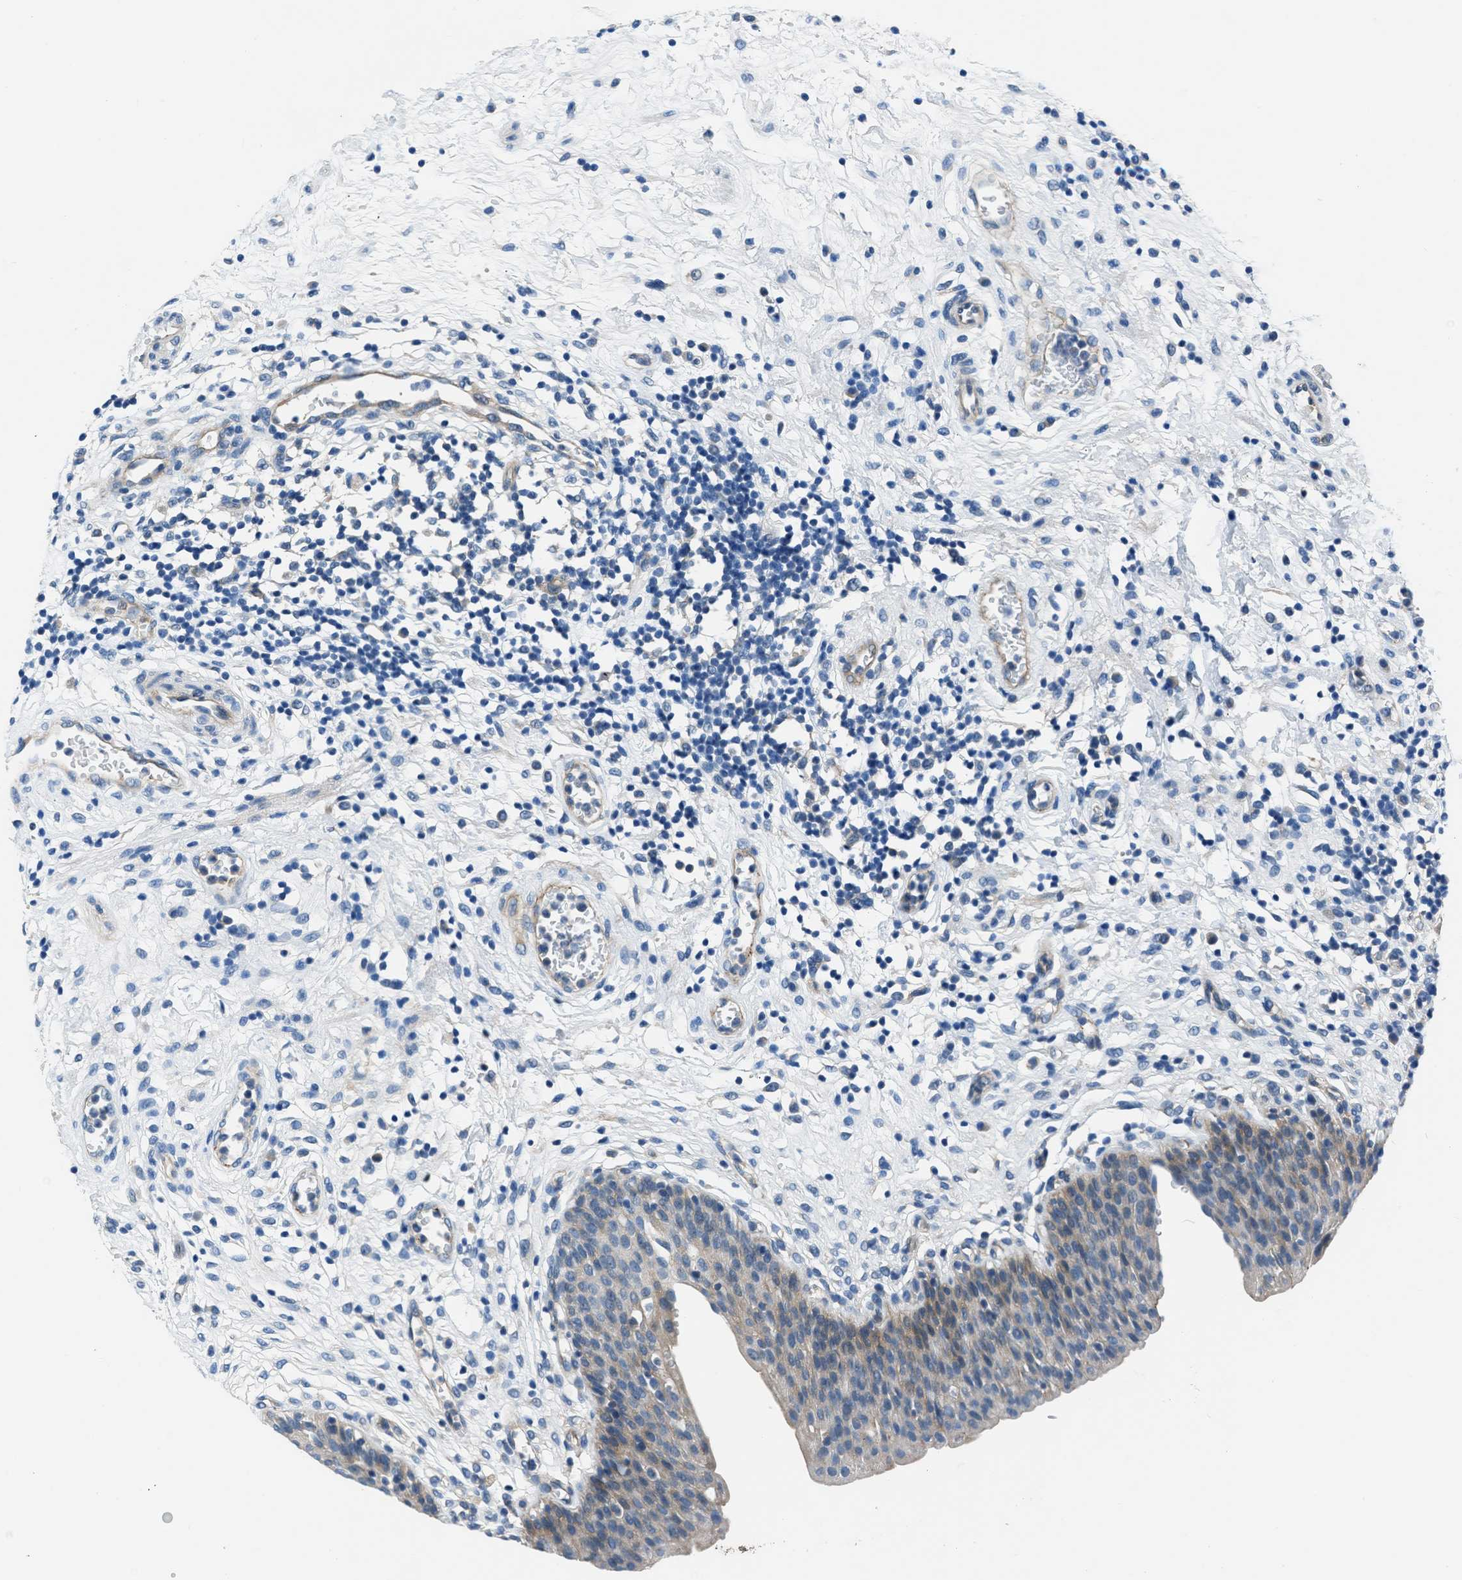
{"staining": {"intensity": "weak", "quantity": "25%-75%", "location": "cytoplasmic/membranous"}, "tissue": "urinary bladder", "cell_type": "Urothelial cells", "image_type": "normal", "snomed": [{"axis": "morphology", "description": "Normal tissue, NOS"}, {"axis": "topography", "description": "Urinary bladder"}], "caption": "Urothelial cells display low levels of weak cytoplasmic/membranous staining in about 25%-75% of cells in normal urinary bladder. Nuclei are stained in blue.", "gene": "SLC38A6", "patient": {"sex": "male", "age": 37}}